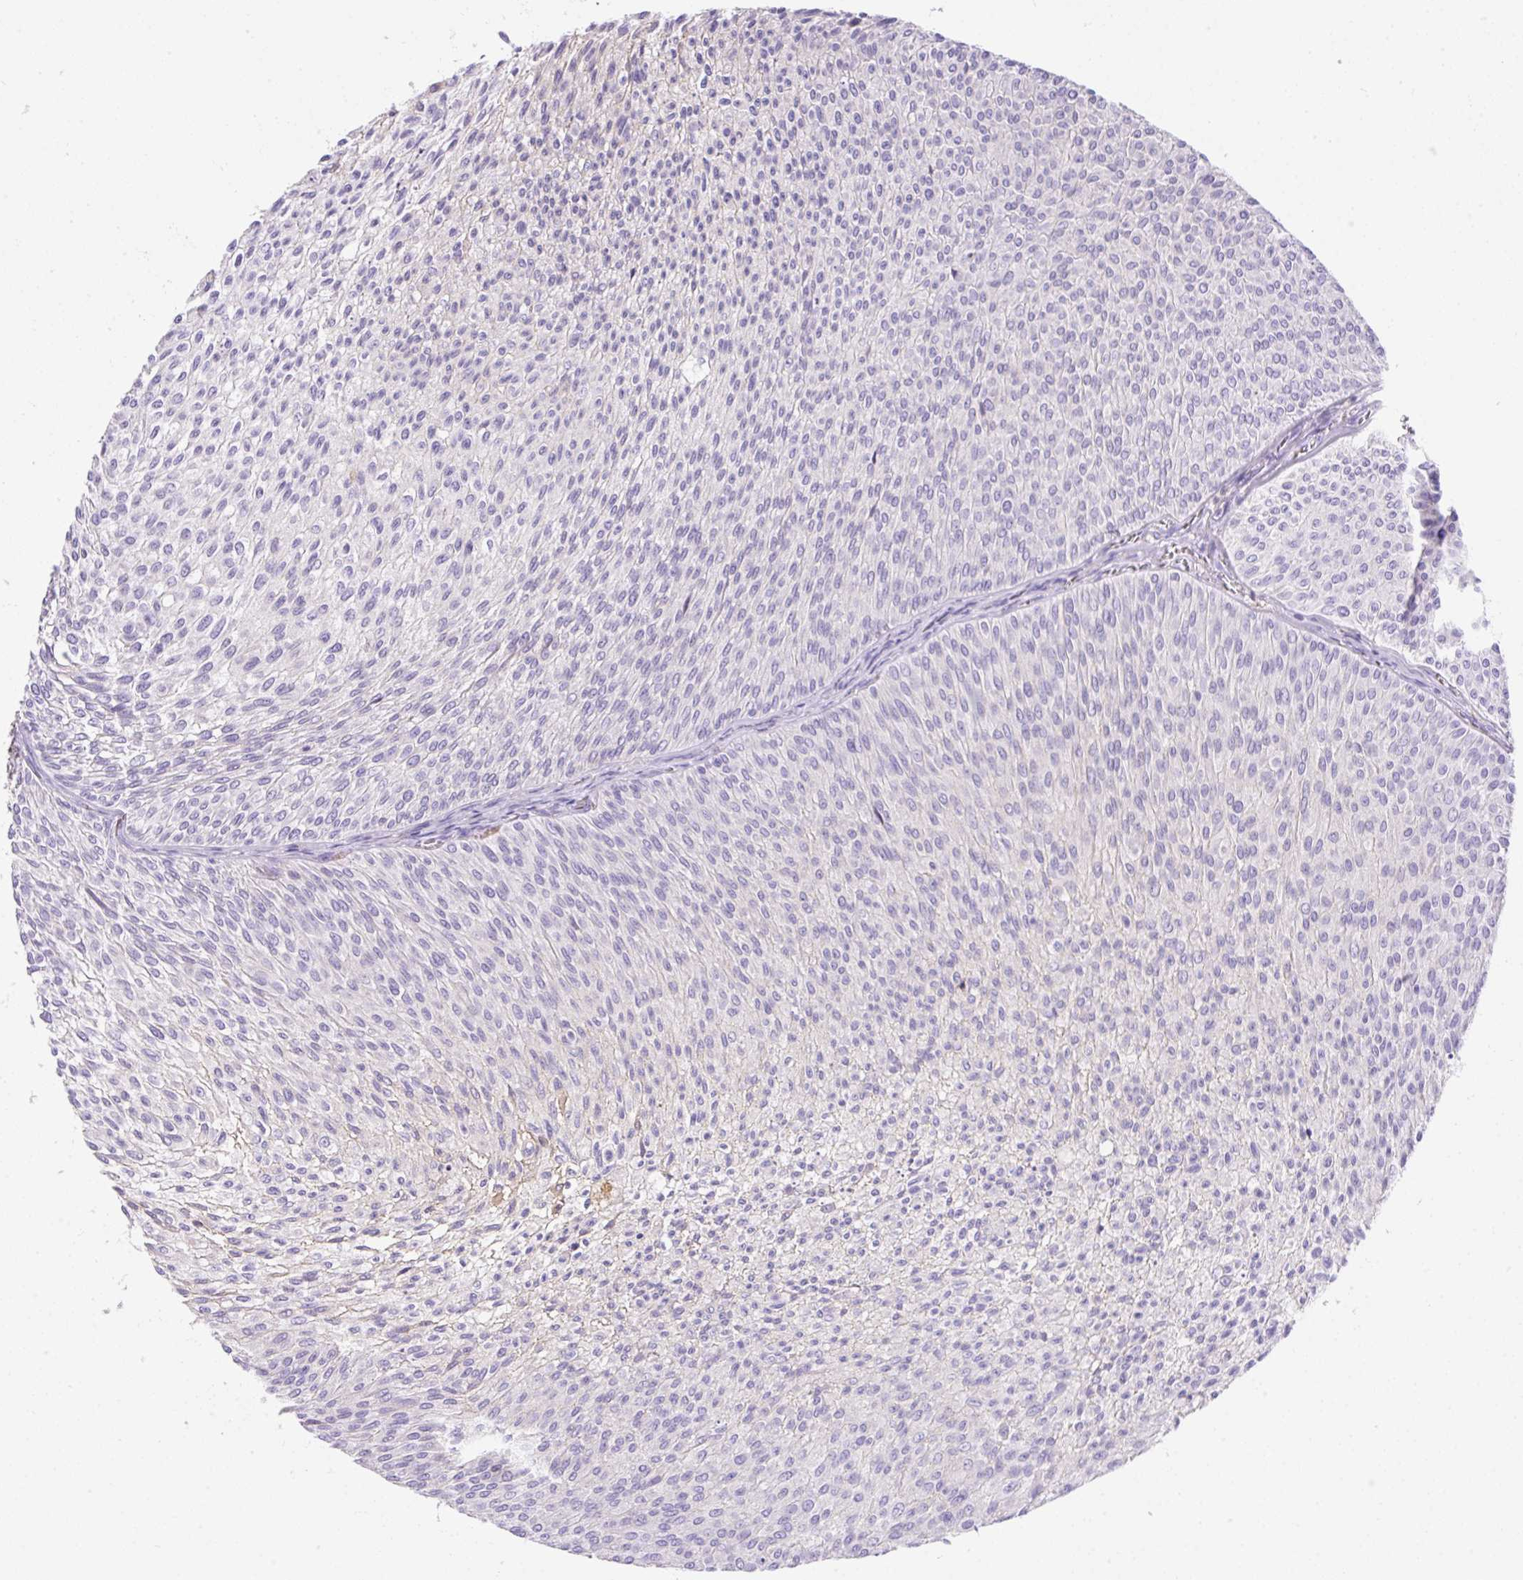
{"staining": {"intensity": "negative", "quantity": "none", "location": "none"}, "tissue": "urothelial cancer", "cell_type": "Tumor cells", "image_type": "cancer", "snomed": [{"axis": "morphology", "description": "Urothelial carcinoma, Low grade"}, {"axis": "topography", "description": "Urinary bladder"}], "caption": "IHC photomicrograph of neoplastic tissue: urothelial cancer stained with DAB (3,3'-diaminobenzidine) demonstrates no significant protein staining in tumor cells.", "gene": "TDRD15", "patient": {"sex": "male", "age": 91}}